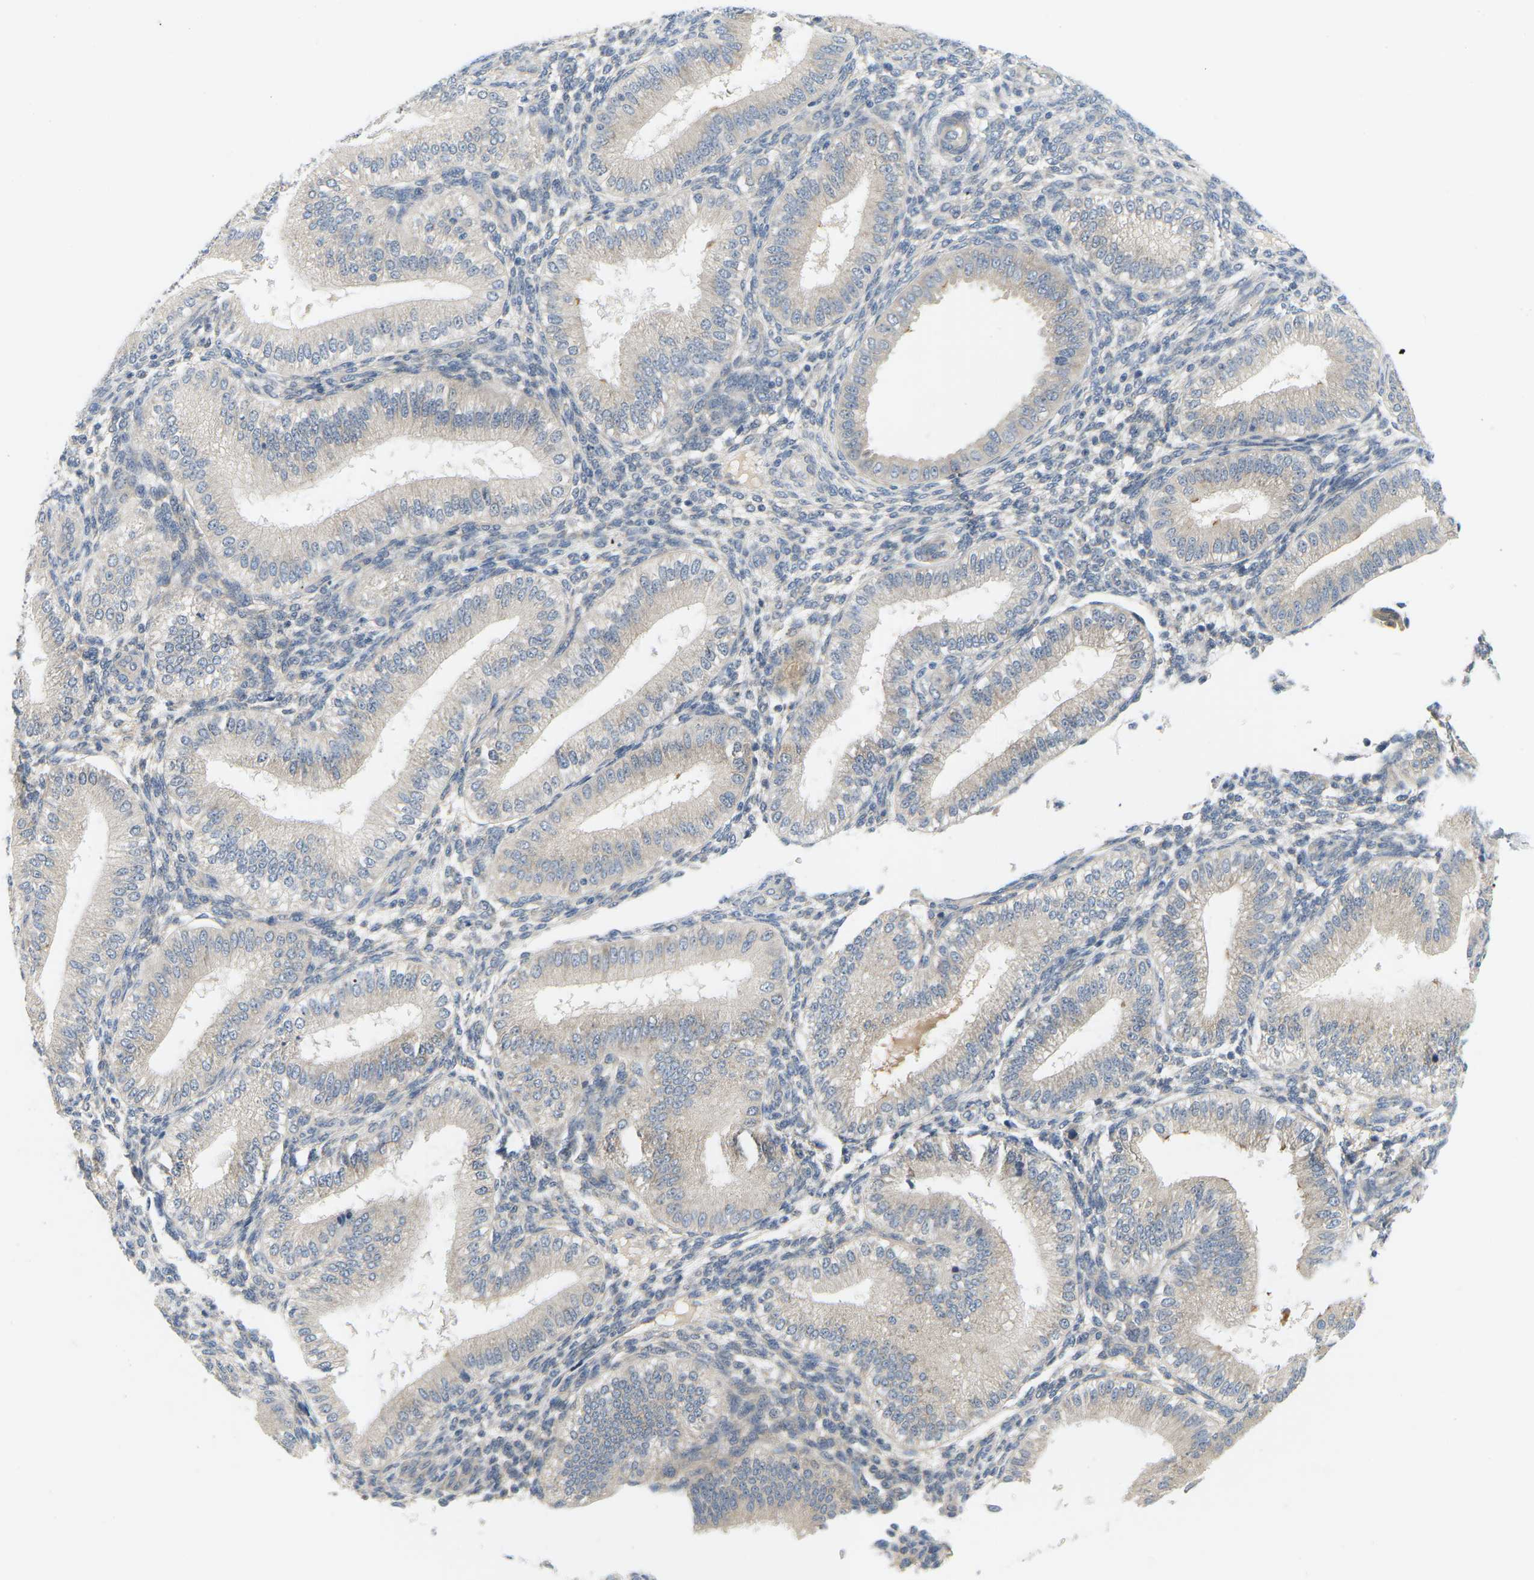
{"staining": {"intensity": "negative", "quantity": "none", "location": "none"}, "tissue": "endometrium", "cell_type": "Cells in endometrial stroma", "image_type": "normal", "snomed": [{"axis": "morphology", "description": "Normal tissue, NOS"}, {"axis": "topography", "description": "Endometrium"}], "caption": "Immunohistochemical staining of unremarkable human endometrium exhibits no significant positivity in cells in endometrial stroma.", "gene": "EVA1C", "patient": {"sex": "female", "age": 39}}